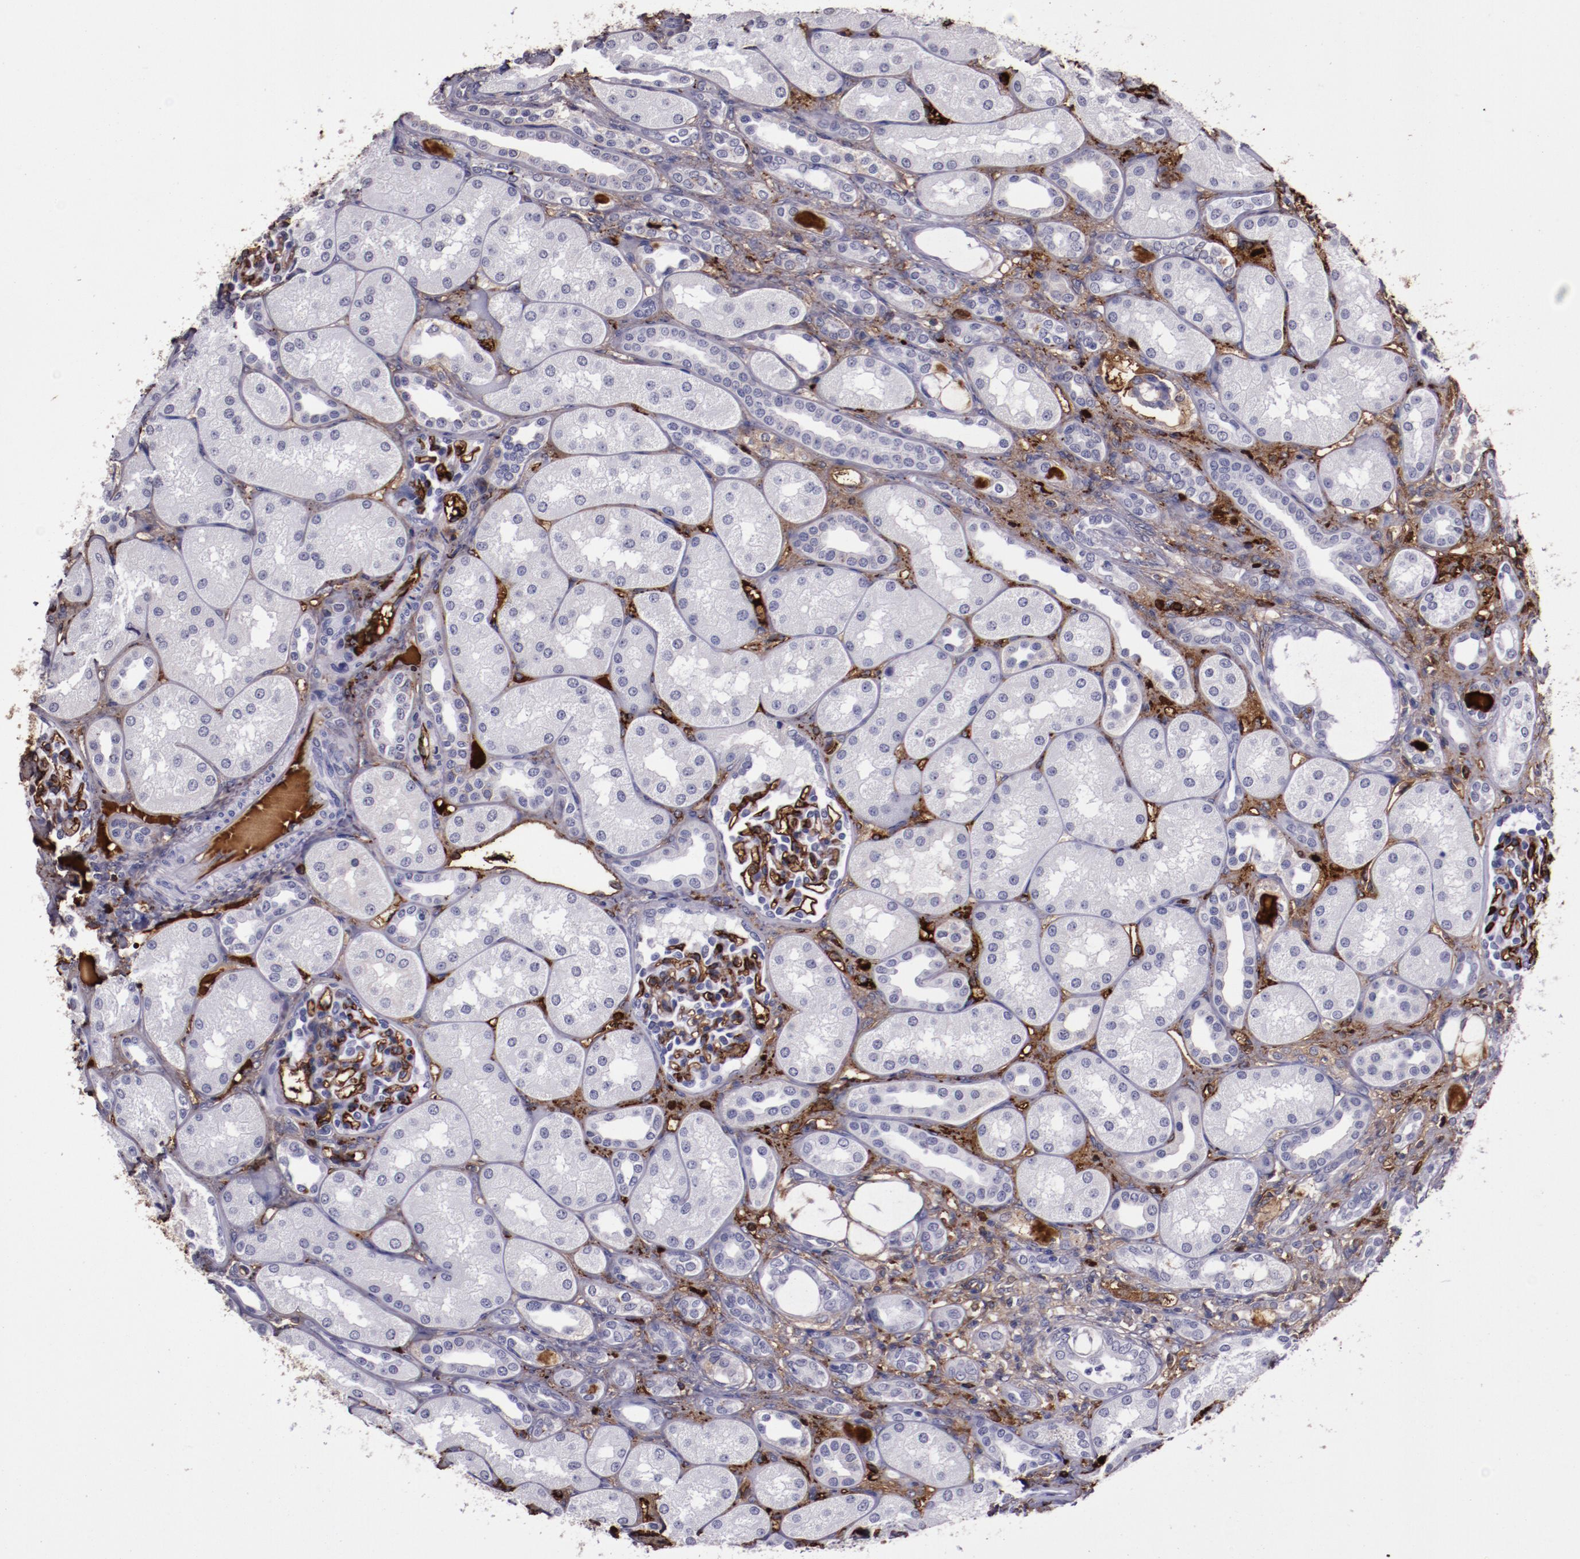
{"staining": {"intensity": "moderate", "quantity": "<25%", "location": "cytoplasmic/membranous"}, "tissue": "kidney", "cell_type": "Cells in glomeruli", "image_type": "normal", "snomed": [{"axis": "morphology", "description": "Normal tissue, NOS"}, {"axis": "topography", "description": "Kidney"}], "caption": "Immunohistochemistry (IHC) (DAB (3,3'-diaminobenzidine)) staining of benign human kidney shows moderate cytoplasmic/membranous protein positivity in approximately <25% of cells in glomeruli. (DAB IHC, brown staining for protein, blue staining for nuclei).", "gene": "A2M", "patient": {"sex": "male", "age": 7}}